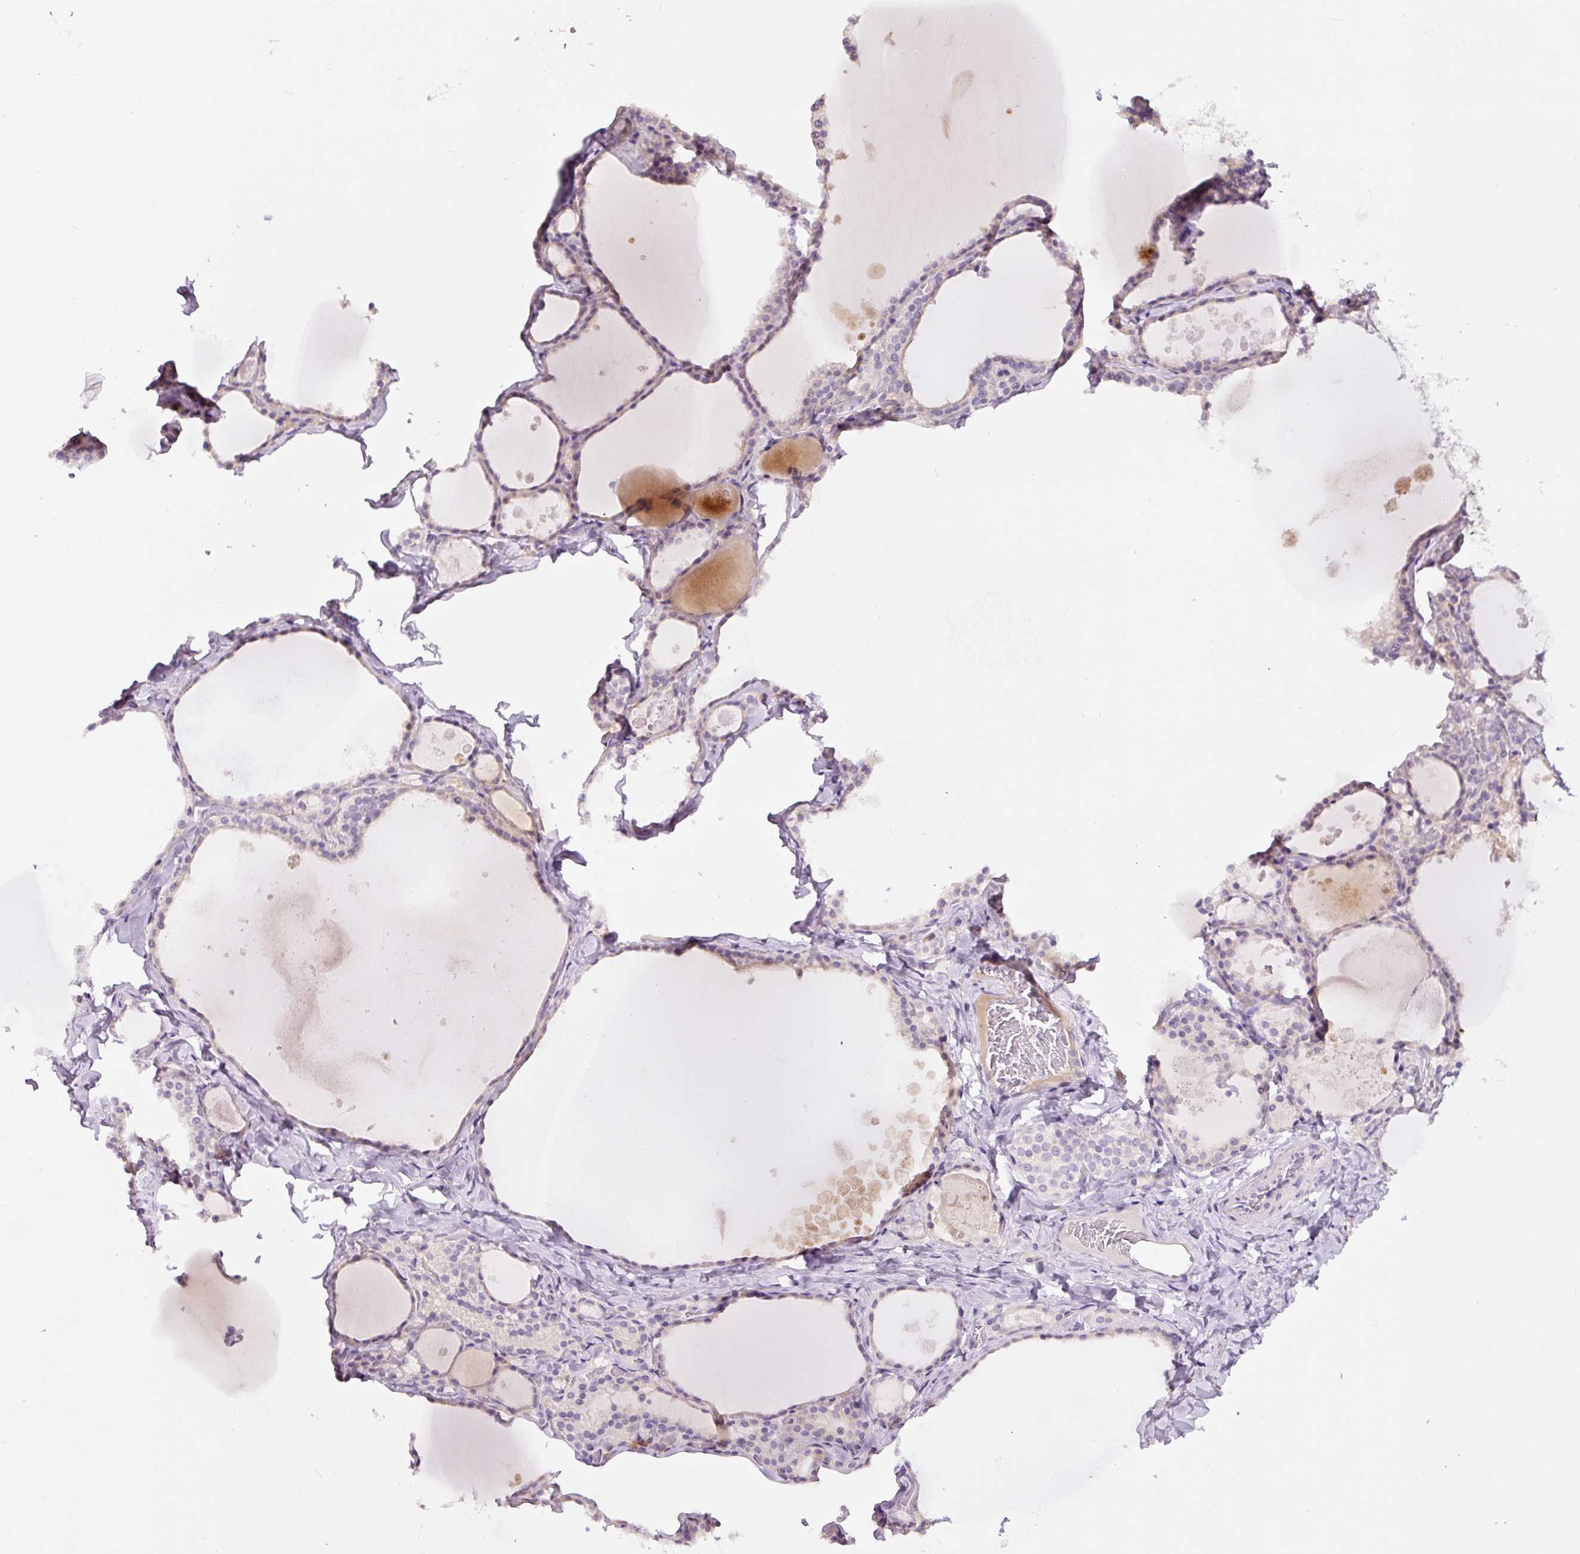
{"staining": {"intensity": "weak", "quantity": "<25%", "location": "cytoplasmic/membranous"}, "tissue": "thyroid gland", "cell_type": "Glandular cells", "image_type": "normal", "snomed": [{"axis": "morphology", "description": "Normal tissue, NOS"}, {"axis": "topography", "description": "Thyroid gland"}], "caption": "An immunohistochemistry photomicrograph of benign thyroid gland is shown. There is no staining in glandular cells of thyroid gland. Nuclei are stained in blue.", "gene": "RSPO2", "patient": {"sex": "male", "age": 56}}